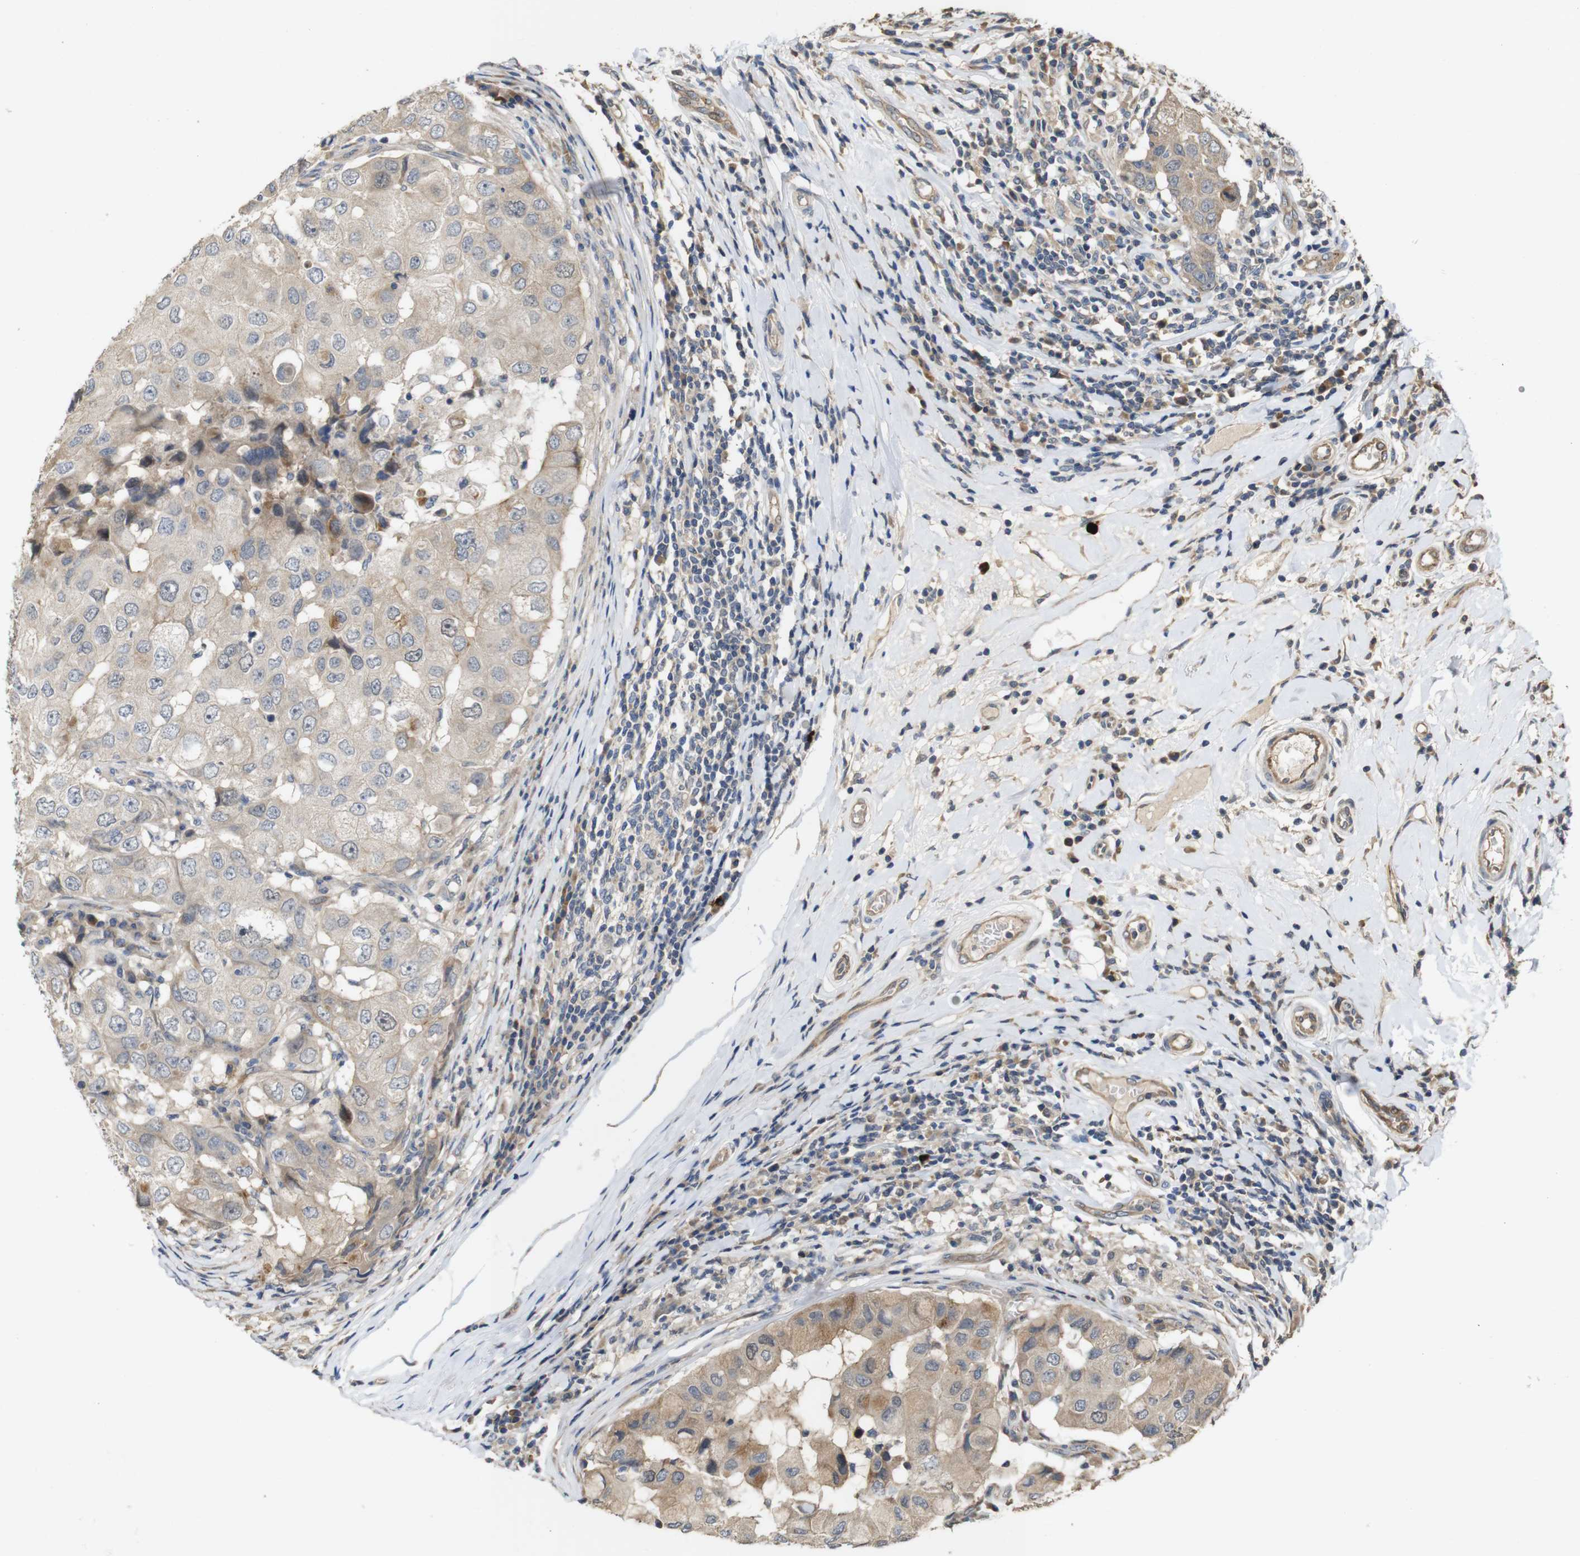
{"staining": {"intensity": "moderate", "quantity": "<25%", "location": "cytoplasmic/membranous"}, "tissue": "breast cancer", "cell_type": "Tumor cells", "image_type": "cancer", "snomed": [{"axis": "morphology", "description": "Duct carcinoma"}, {"axis": "topography", "description": "Breast"}], "caption": "Immunohistochemistry (IHC) photomicrograph of human breast cancer stained for a protein (brown), which shows low levels of moderate cytoplasmic/membranous positivity in approximately <25% of tumor cells.", "gene": "PCDHB10", "patient": {"sex": "female", "age": 27}}